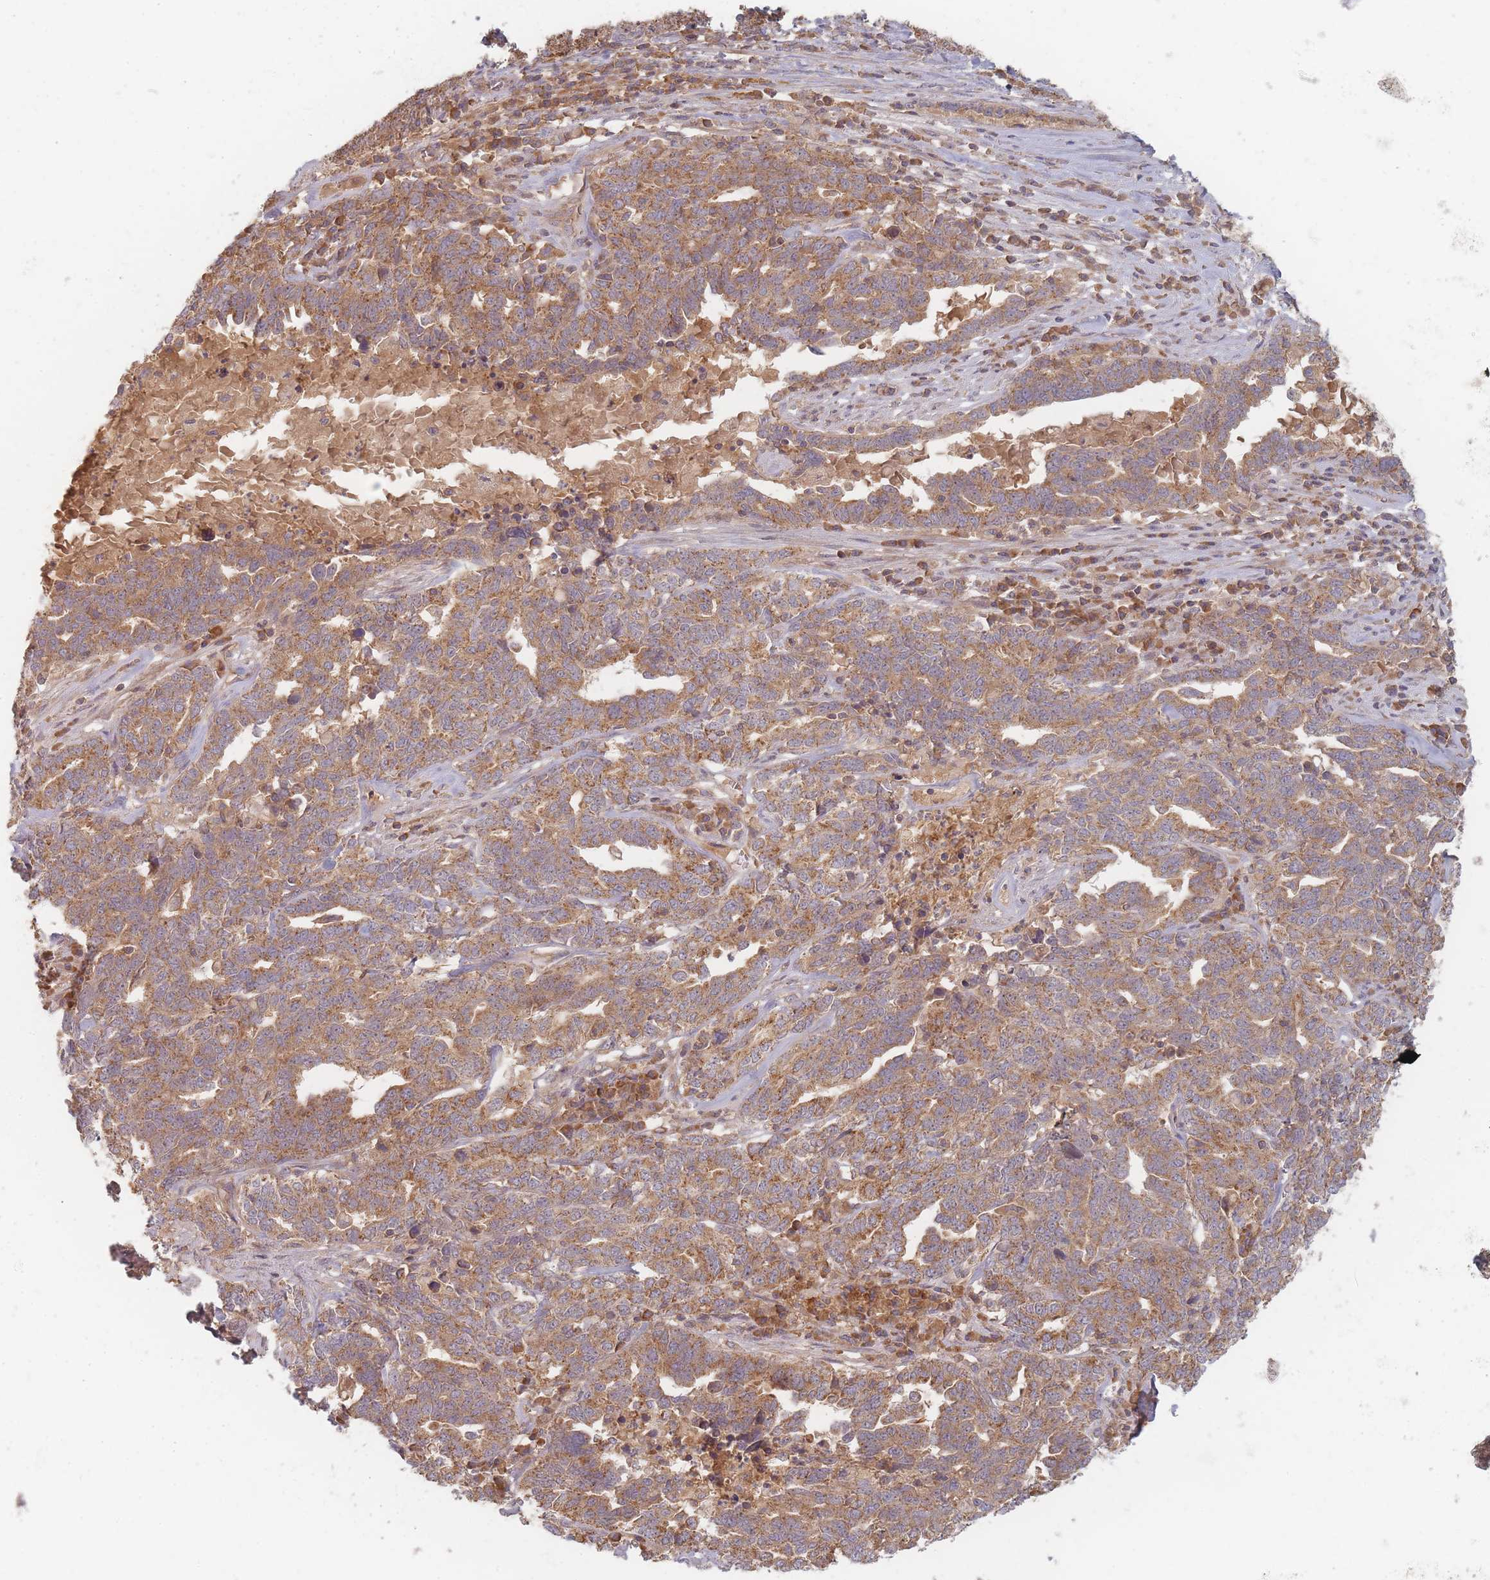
{"staining": {"intensity": "moderate", "quantity": ">75%", "location": "cytoplasmic/membranous"}, "tissue": "ovarian cancer", "cell_type": "Tumor cells", "image_type": "cancer", "snomed": [{"axis": "morphology", "description": "Carcinoma, endometroid"}, {"axis": "topography", "description": "Ovary"}], "caption": "Brown immunohistochemical staining in ovarian cancer exhibits moderate cytoplasmic/membranous staining in approximately >75% of tumor cells. (brown staining indicates protein expression, while blue staining denotes nuclei).", "gene": "SLC35F3", "patient": {"sex": "female", "age": 62}}